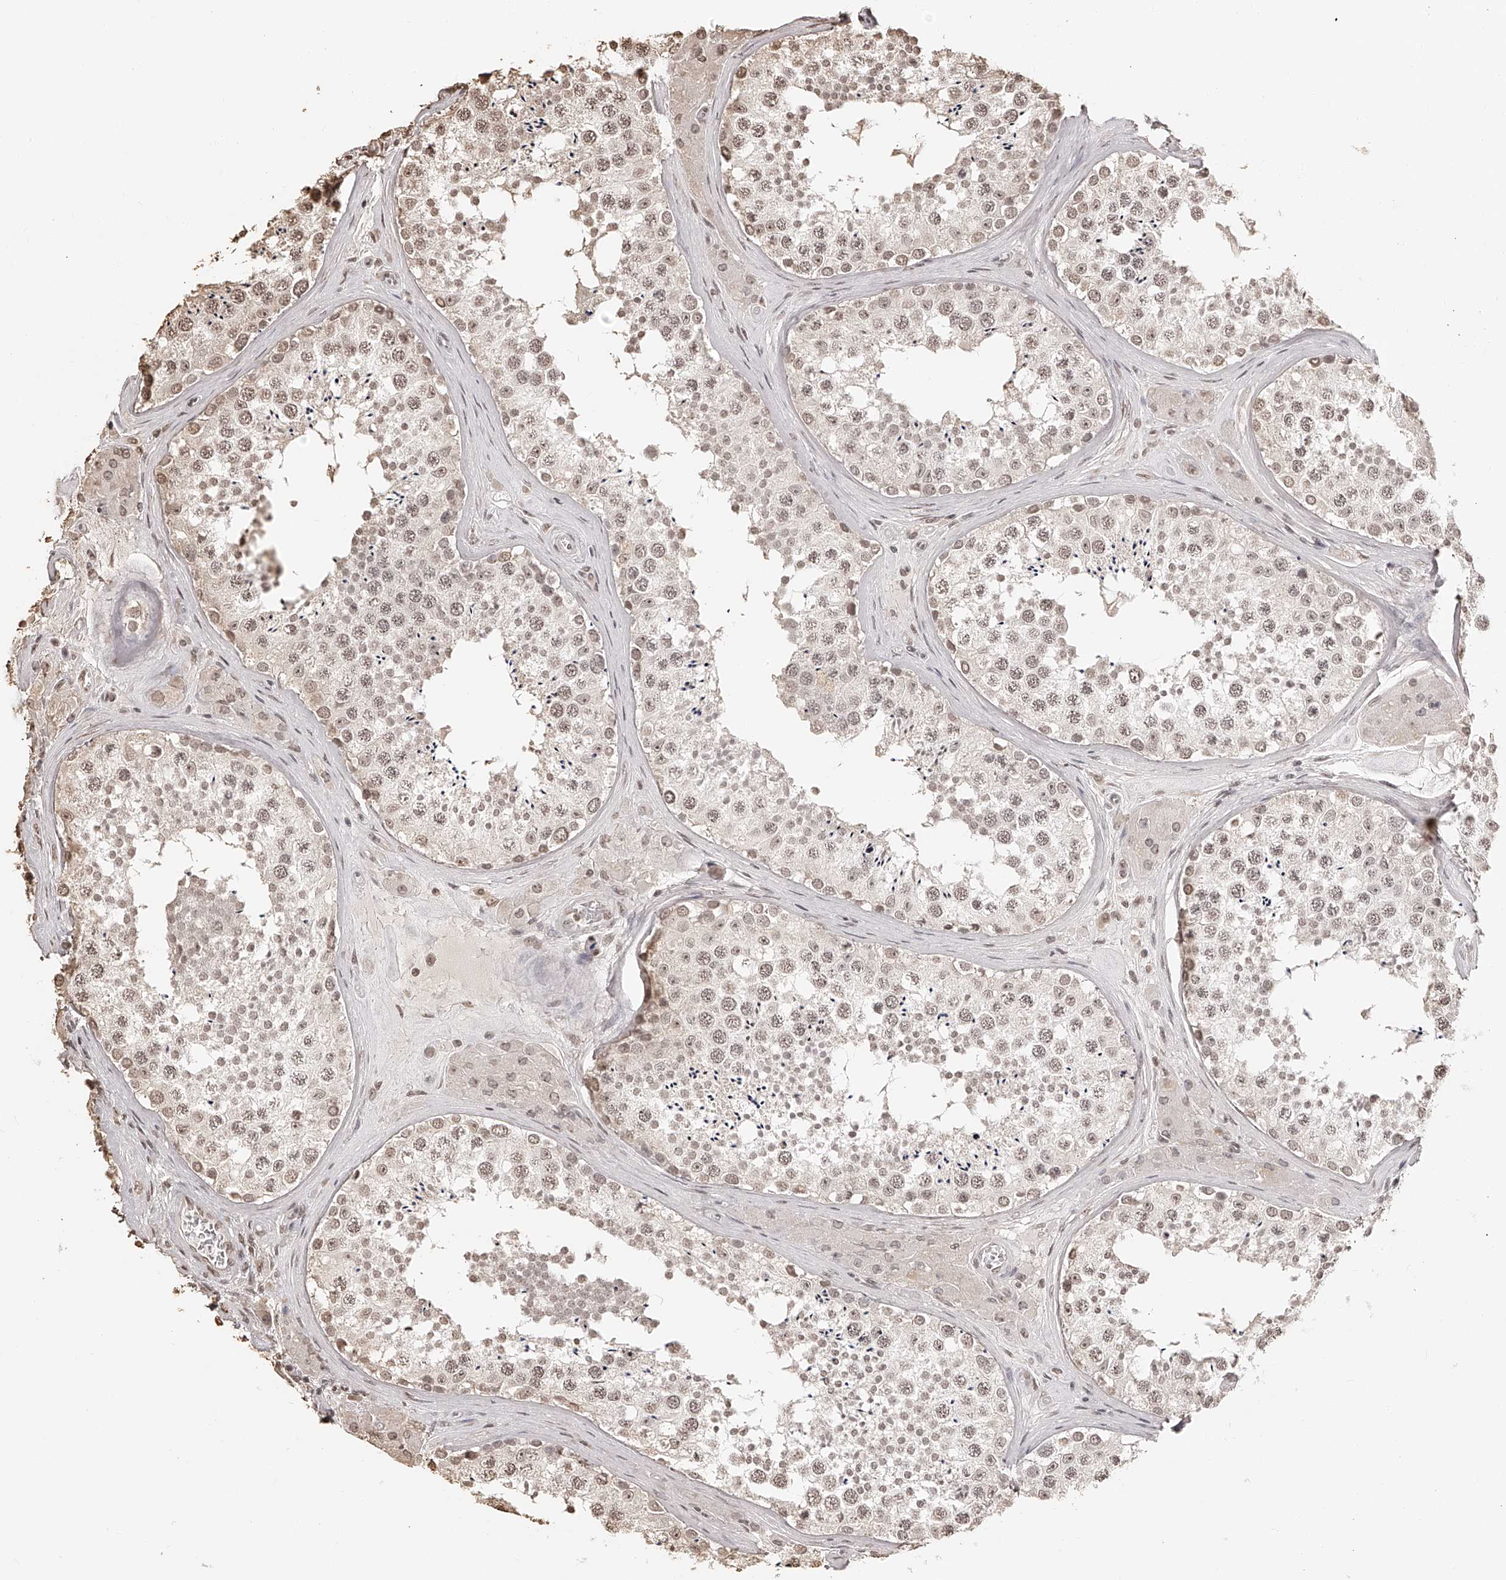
{"staining": {"intensity": "weak", "quantity": ">75%", "location": "nuclear"}, "tissue": "testis", "cell_type": "Cells in seminiferous ducts", "image_type": "normal", "snomed": [{"axis": "morphology", "description": "Normal tissue, NOS"}, {"axis": "topography", "description": "Testis"}], "caption": "Cells in seminiferous ducts reveal low levels of weak nuclear positivity in approximately >75% of cells in unremarkable human testis.", "gene": "ZNF503", "patient": {"sex": "male", "age": 46}}